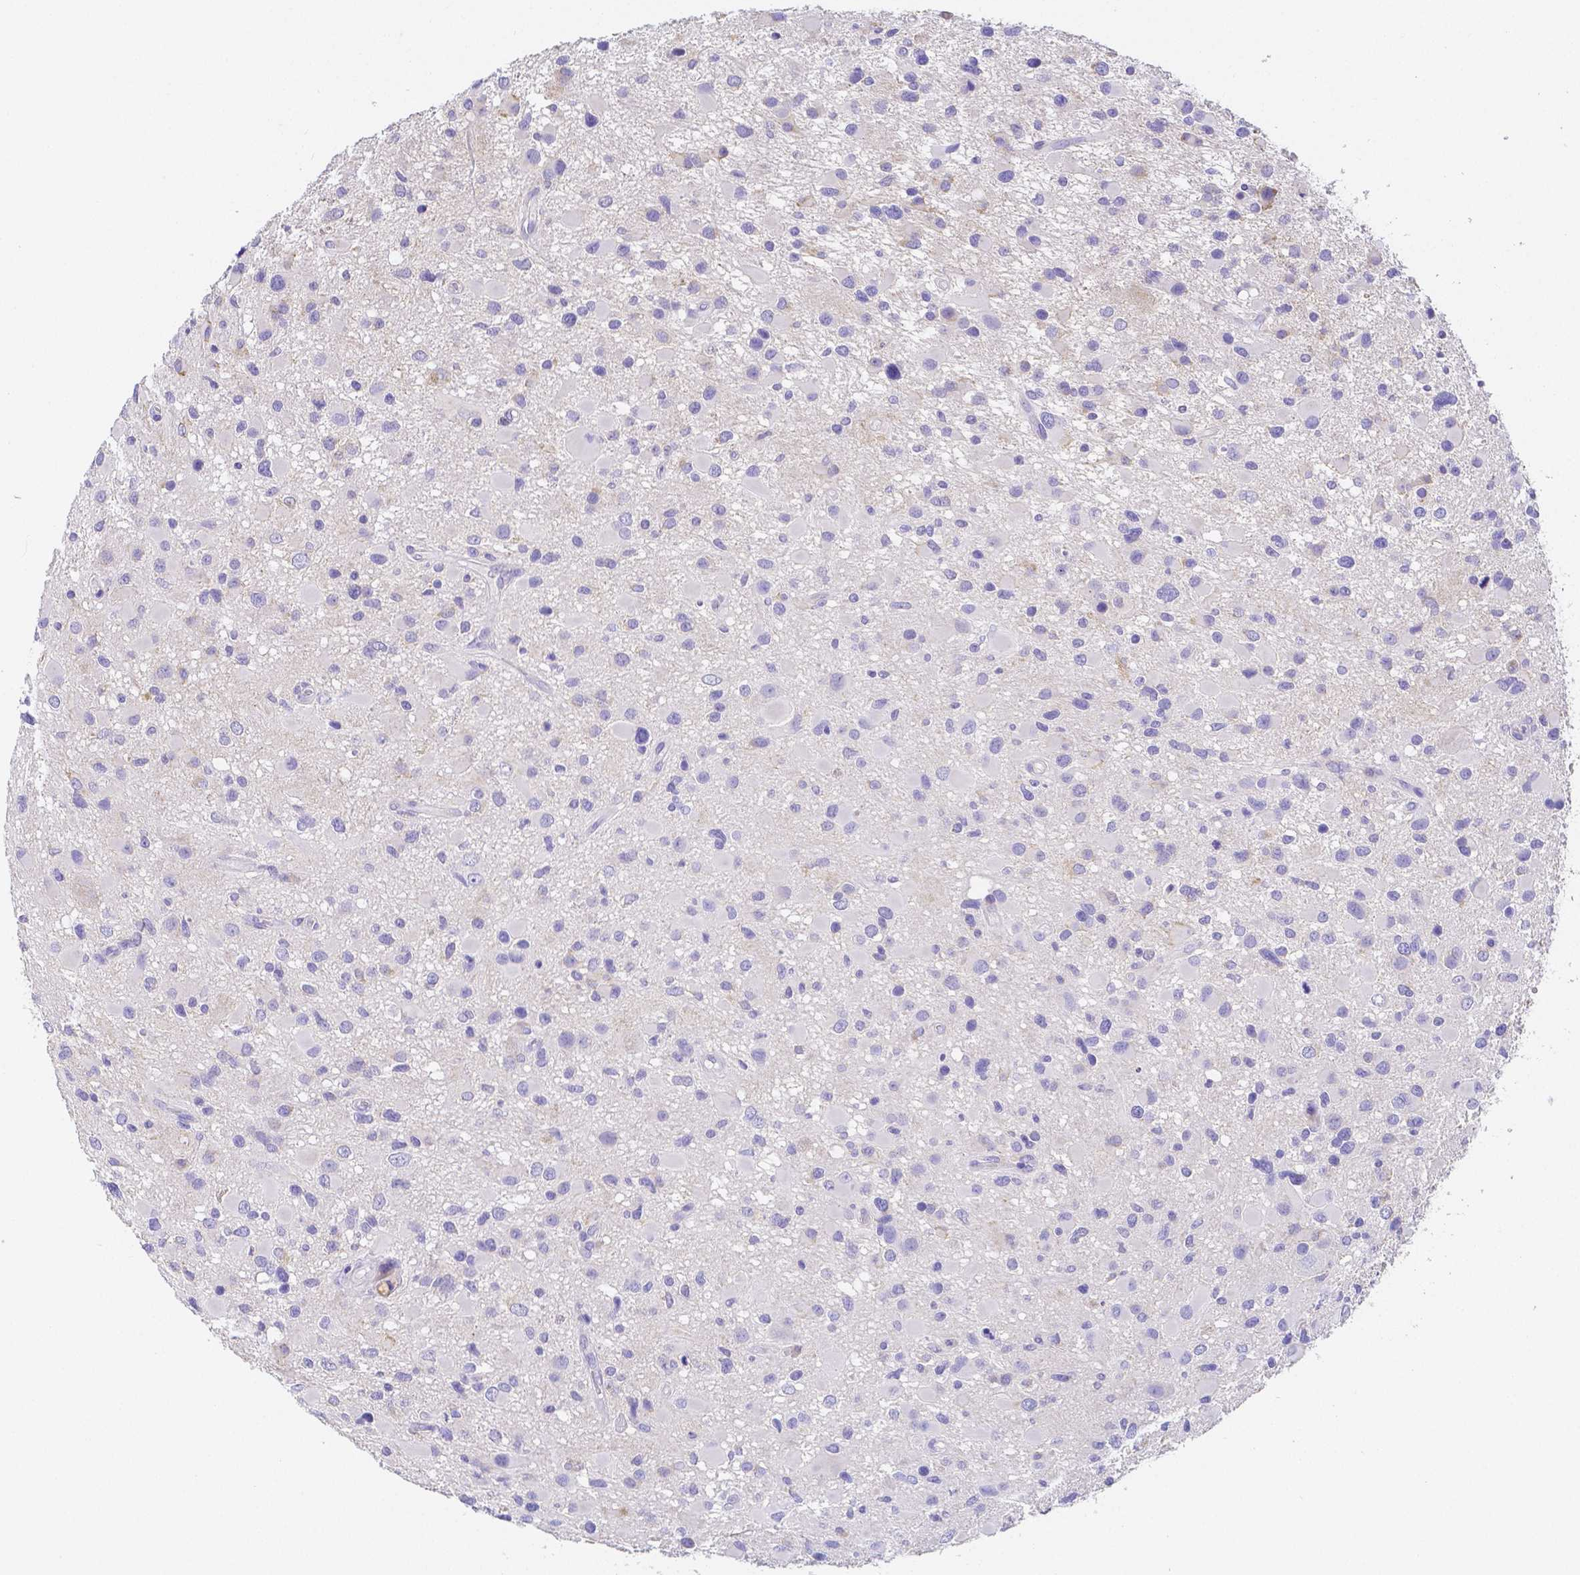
{"staining": {"intensity": "negative", "quantity": "none", "location": "none"}, "tissue": "glioma", "cell_type": "Tumor cells", "image_type": "cancer", "snomed": [{"axis": "morphology", "description": "Glioma, malignant, Low grade"}, {"axis": "topography", "description": "Brain"}], "caption": "The photomicrograph exhibits no significant staining in tumor cells of malignant glioma (low-grade).", "gene": "ZG16B", "patient": {"sex": "female", "age": 32}}